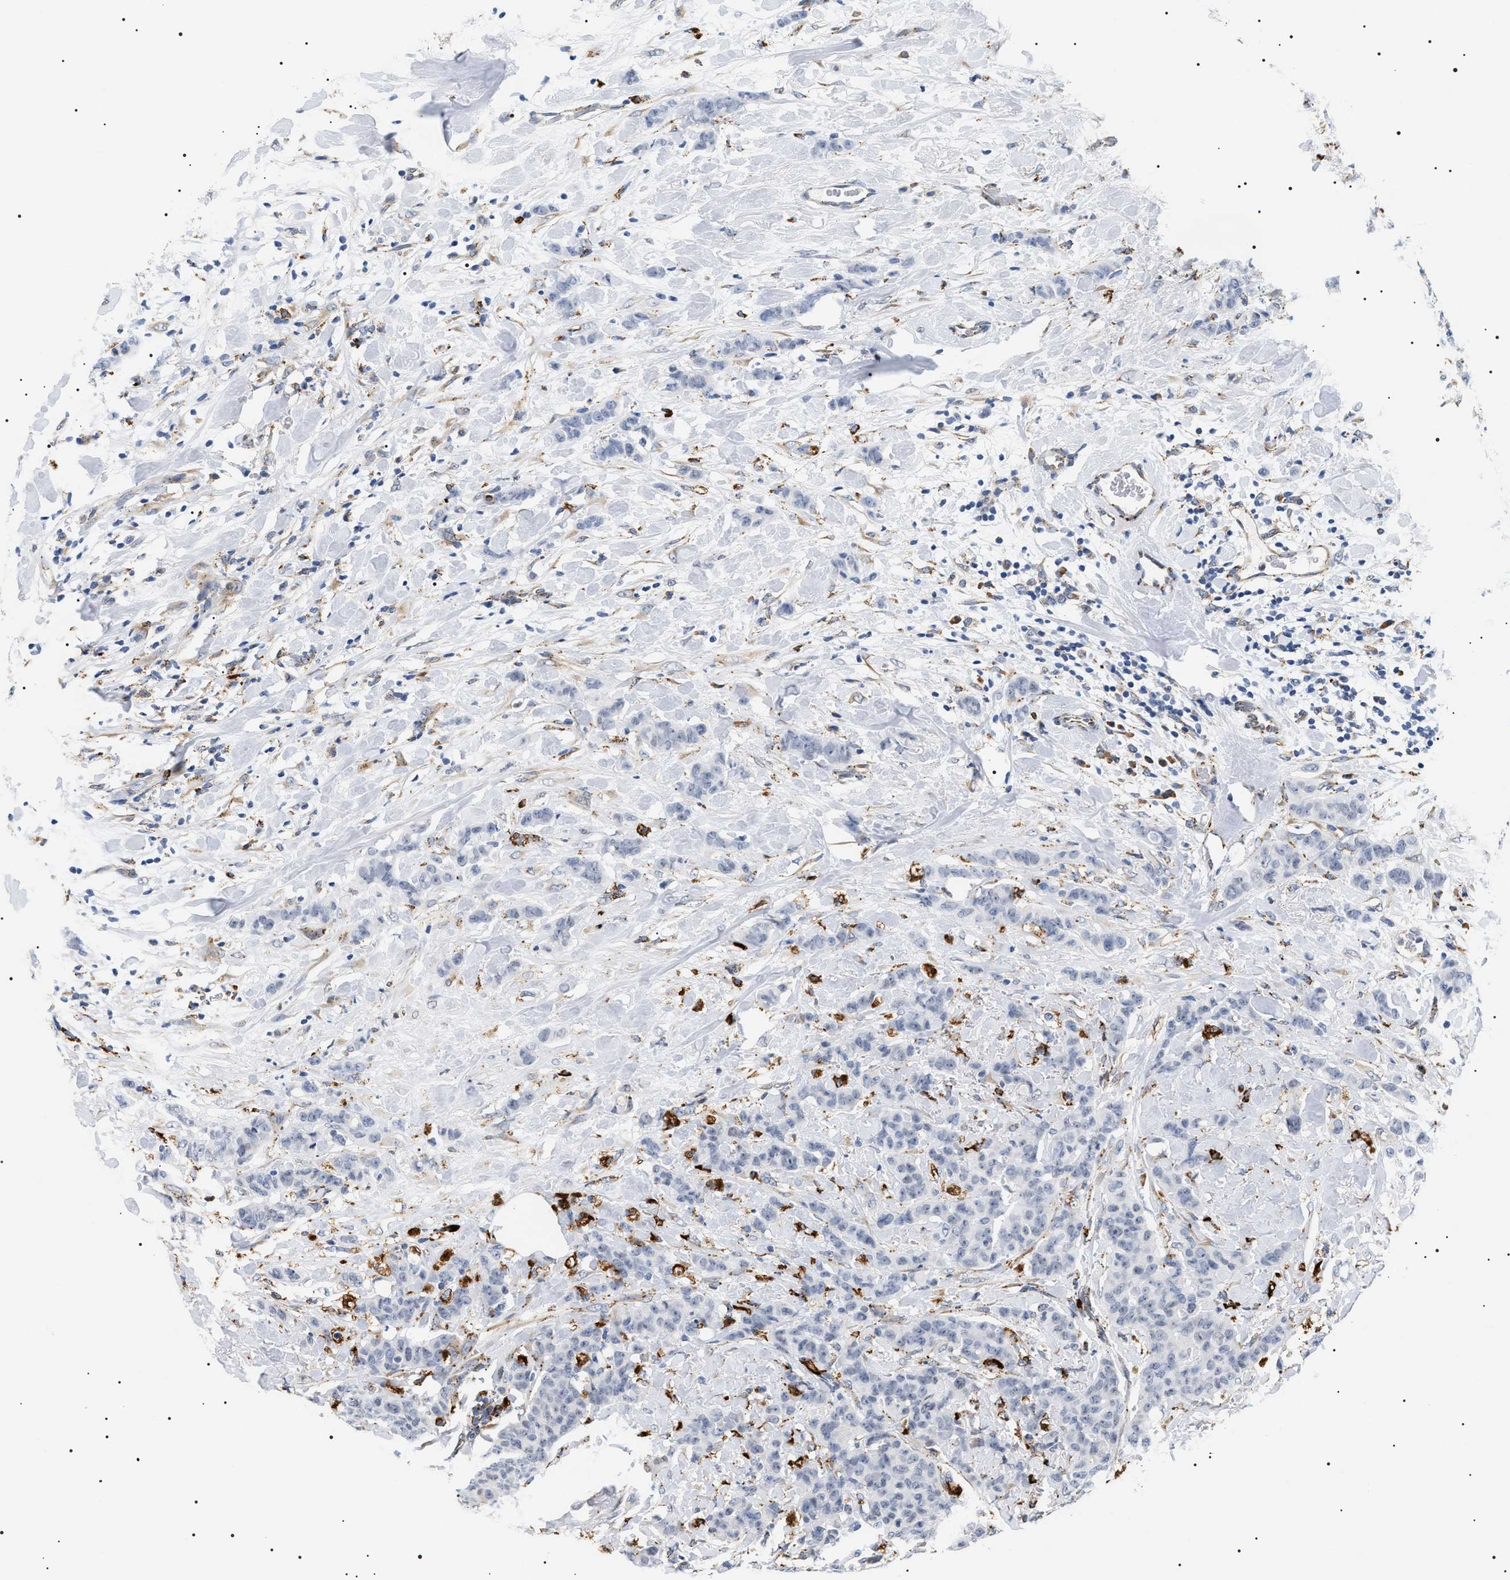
{"staining": {"intensity": "negative", "quantity": "none", "location": "none"}, "tissue": "breast cancer", "cell_type": "Tumor cells", "image_type": "cancer", "snomed": [{"axis": "morphology", "description": "Normal tissue, NOS"}, {"axis": "morphology", "description": "Duct carcinoma"}, {"axis": "topography", "description": "Breast"}], "caption": "Immunohistochemistry (IHC) image of infiltrating ductal carcinoma (breast) stained for a protein (brown), which demonstrates no expression in tumor cells.", "gene": "HSD17B11", "patient": {"sex": "female", "age": 40}}